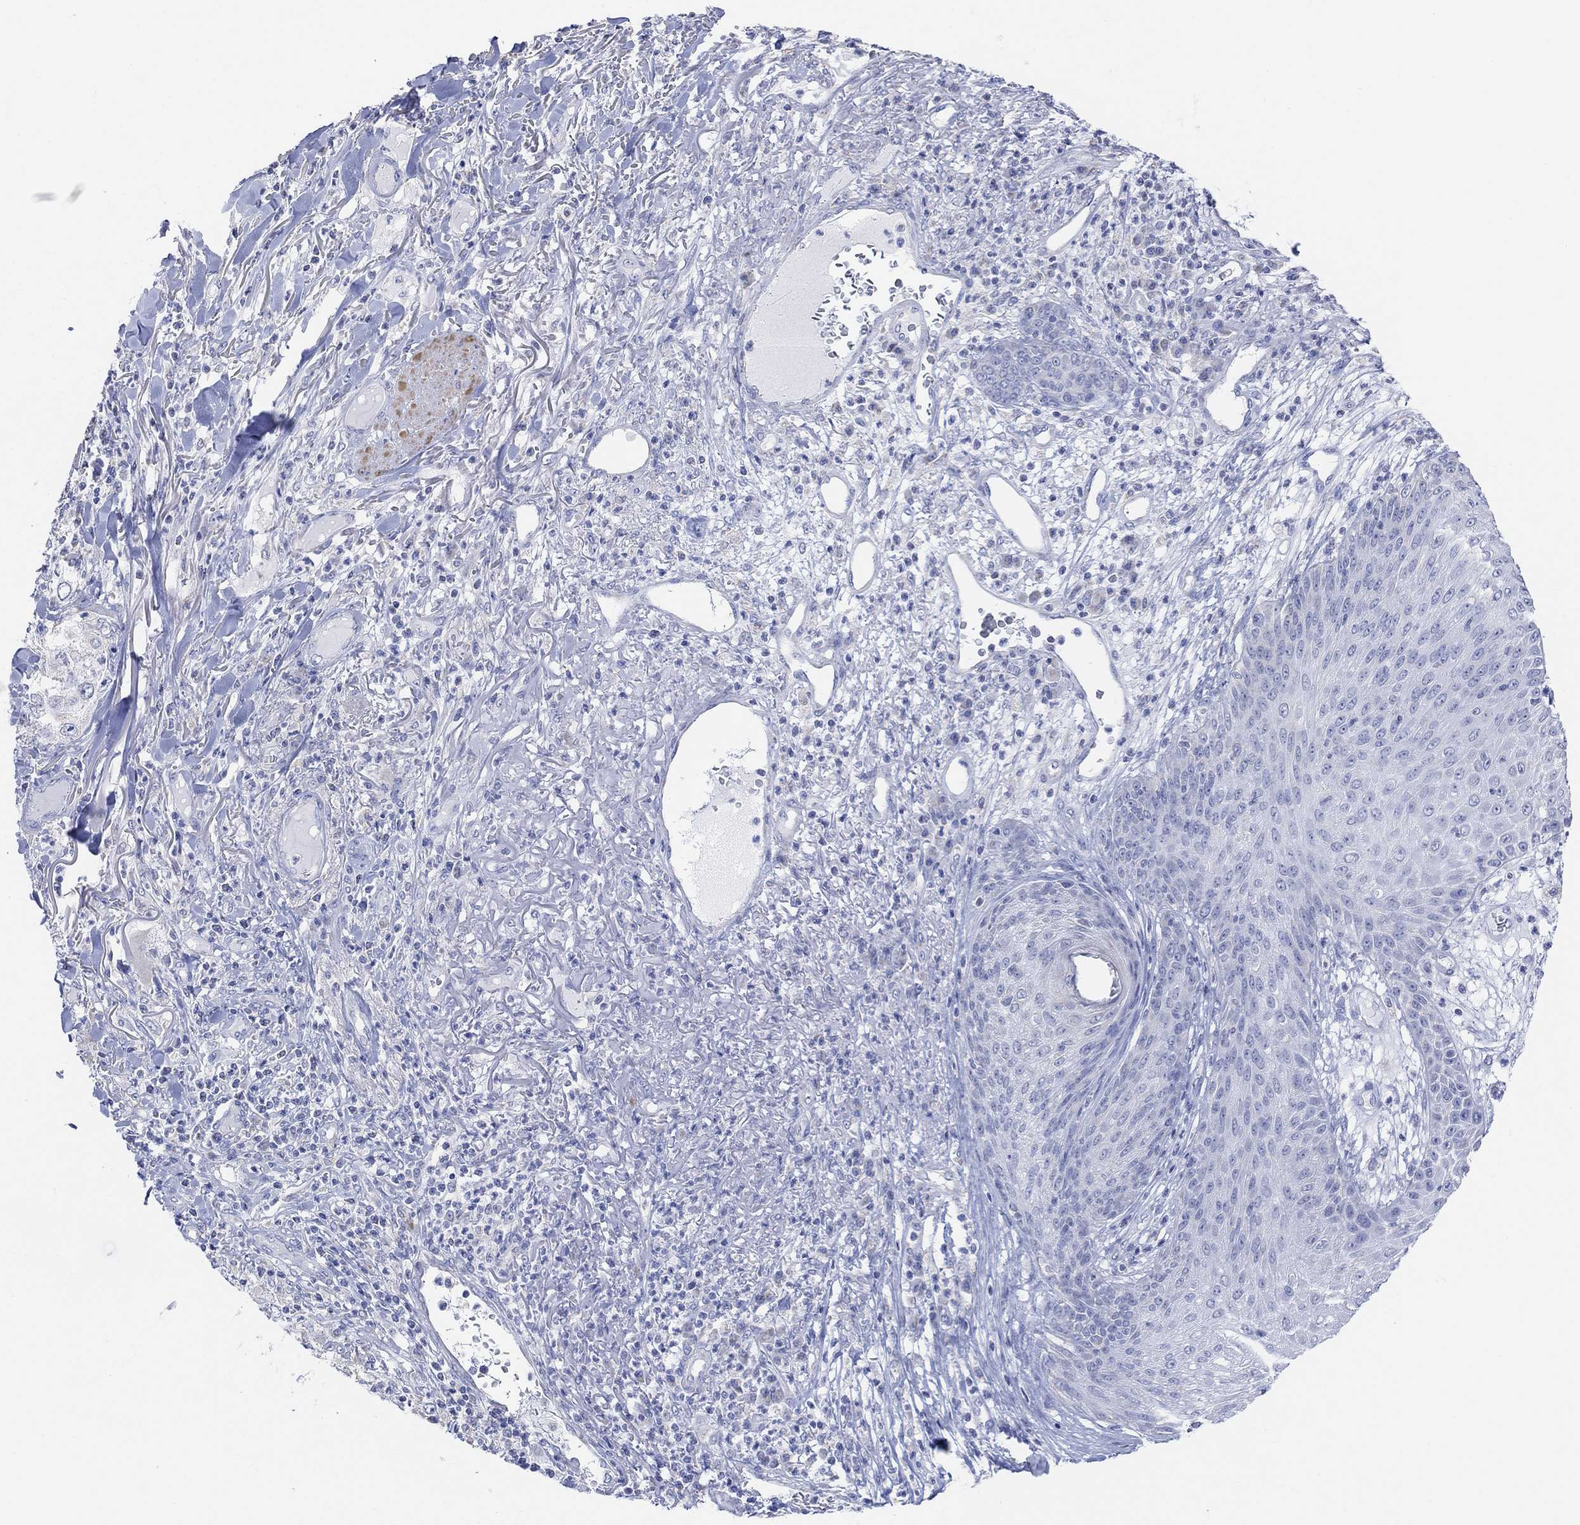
{"staining": {"intensity": "negative", "quantity": "none", "location": "none"}, "tissue": "skin cancer", "cell_type": "Tumor cells", "image_type": "cancer", "snomed": [{"axis": "morphology", "description": "Squamous cell carcinoma, NOS"}, {"axis": "topography", "description": "Skin"}], "caption": "Tumor cells show no significant protein staining in skin cancer (squamous cell carcinoma). Nuclei are stained in blue.", "gene": "SYT12", "patient": {"sex": "male", "age": 82}}